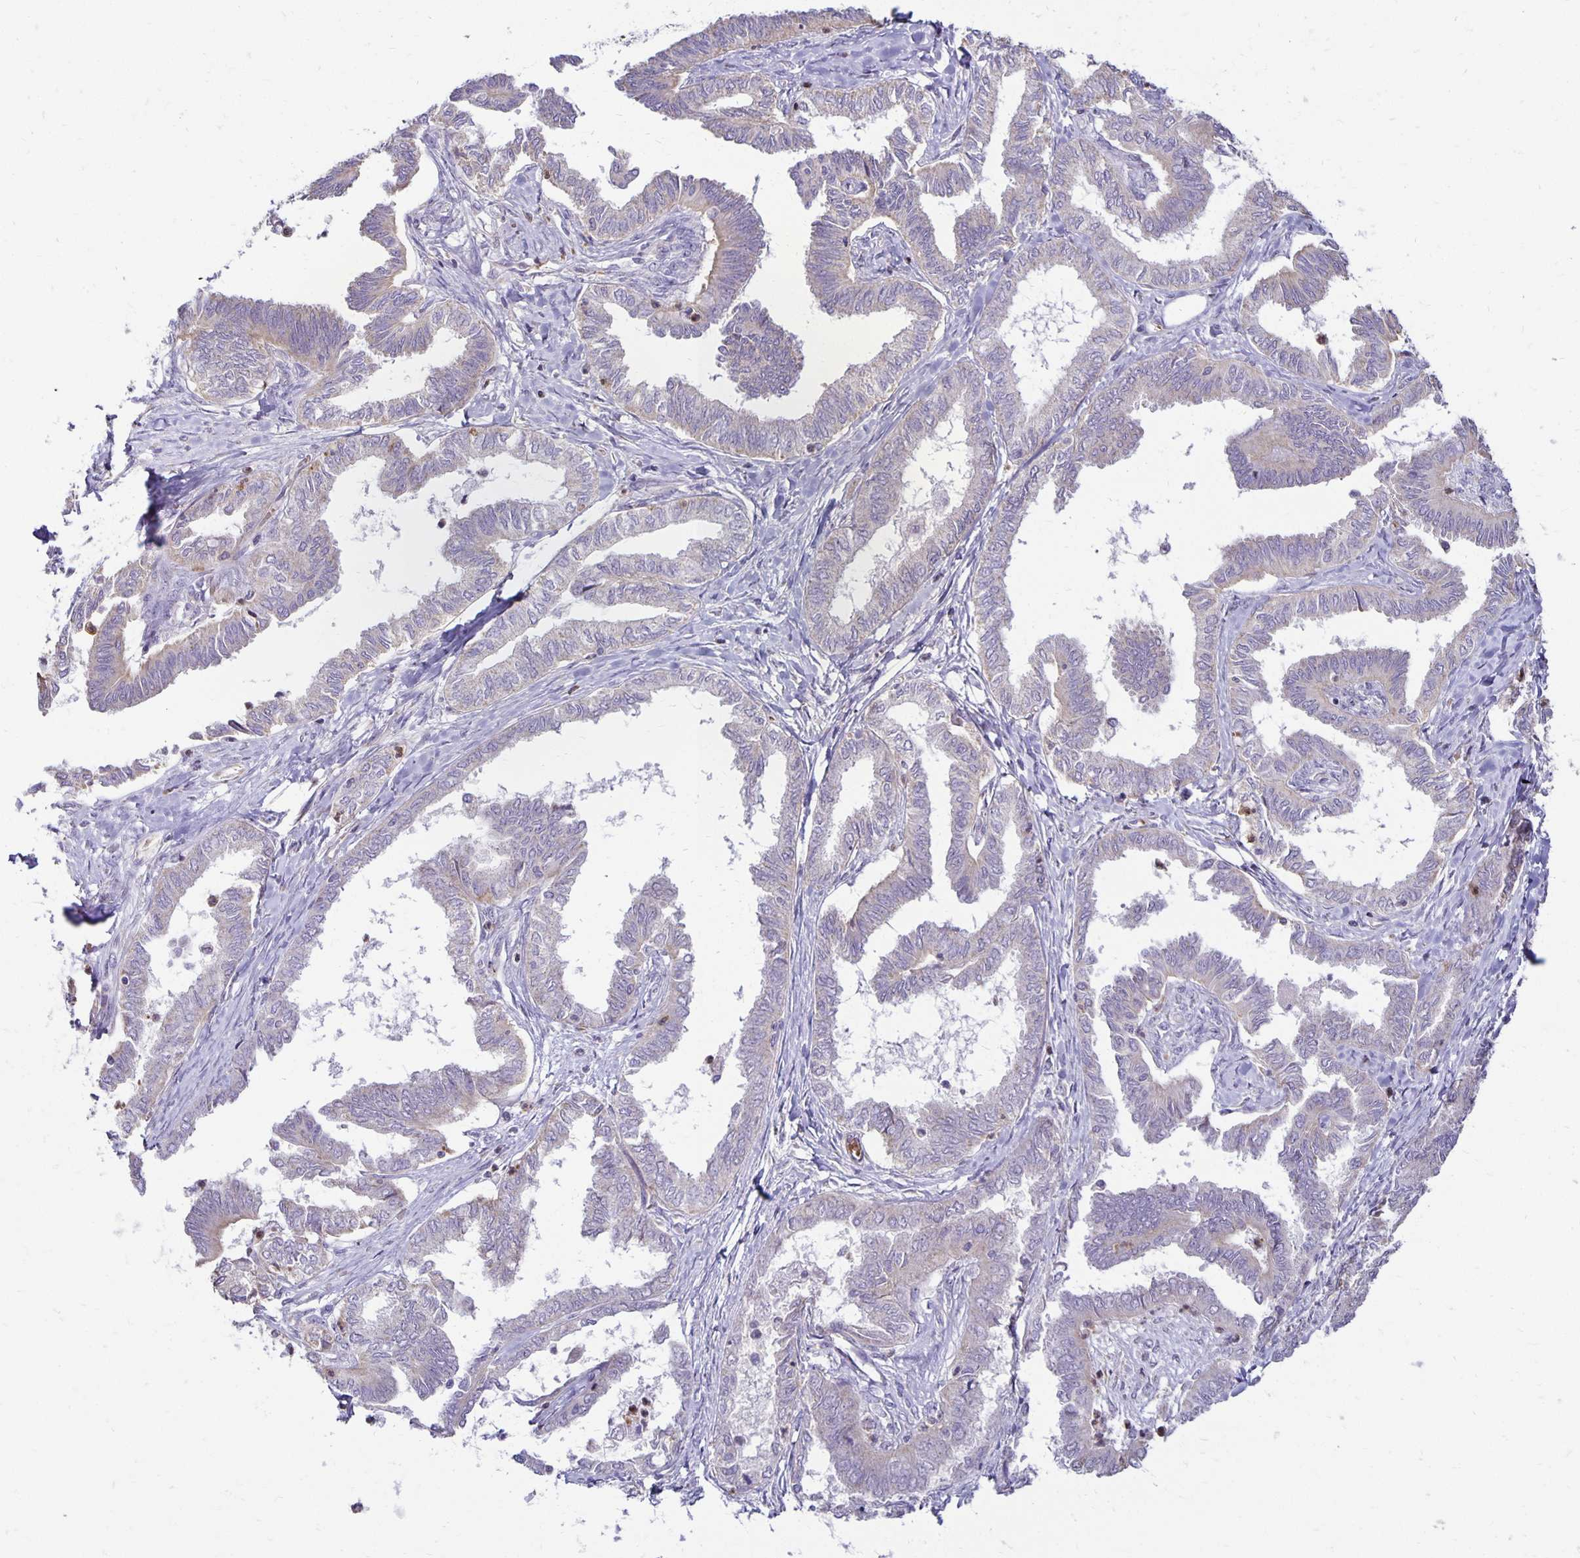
{"staining": {"intensity": "negative", "quantity": "none", "location": "none"}, "tissue": "ovarian cancer", "cell_type": "Tumor cells", "image_type": "cancer", "snomed": [{"axis": "morphology", "description": "Carcinoma, endometroid"}, {"axis": "topography", "description": "Ovary"}], "caption": "Immunohistochemical staining of ovarian cancer demonstrates no significant expression in tumor cells. (DAB IHC, high magnification).", "gene": "FN3K", "patient": {"sex": "female", "age": 70}}